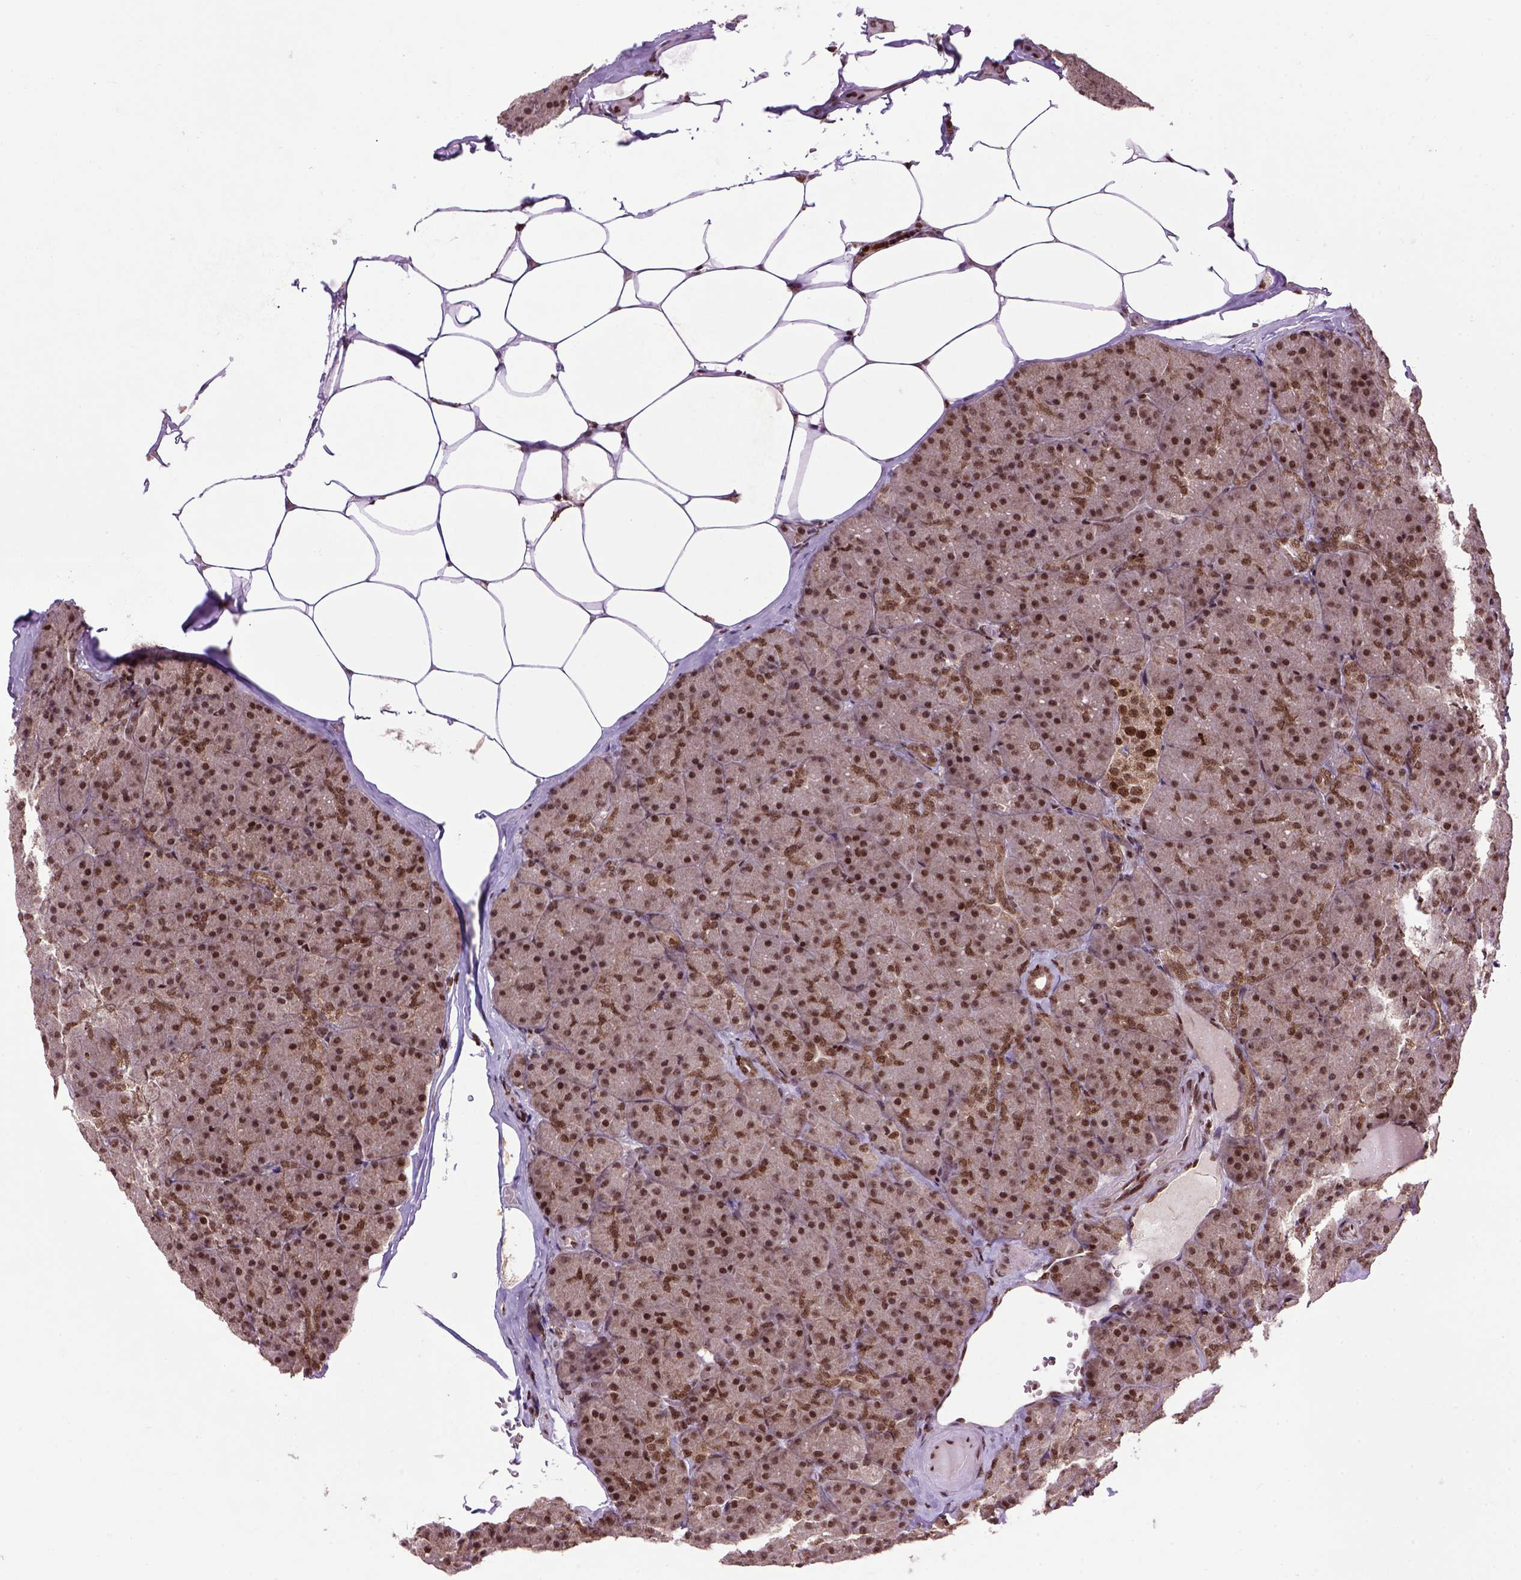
{"staining": {"intensity": "moderate", "quantity": ">75%", "location": "nuclear"}, "tissue": "pancreas", "cell_type": "Exocrine glandular cells", "image_type": "normal", "snomed": [{"axis": "morphology", "description": "Normal tissue, NOS"}, {"axis": "topography", "description": "Pancreas"}], "caption": "Human pancreas stained with a brown dye shows moderate nuclear positive expression in about >75% of exocrine glandular cells.", "gene": "CELF1", "patient": {"sex": "male", "age": 57}}